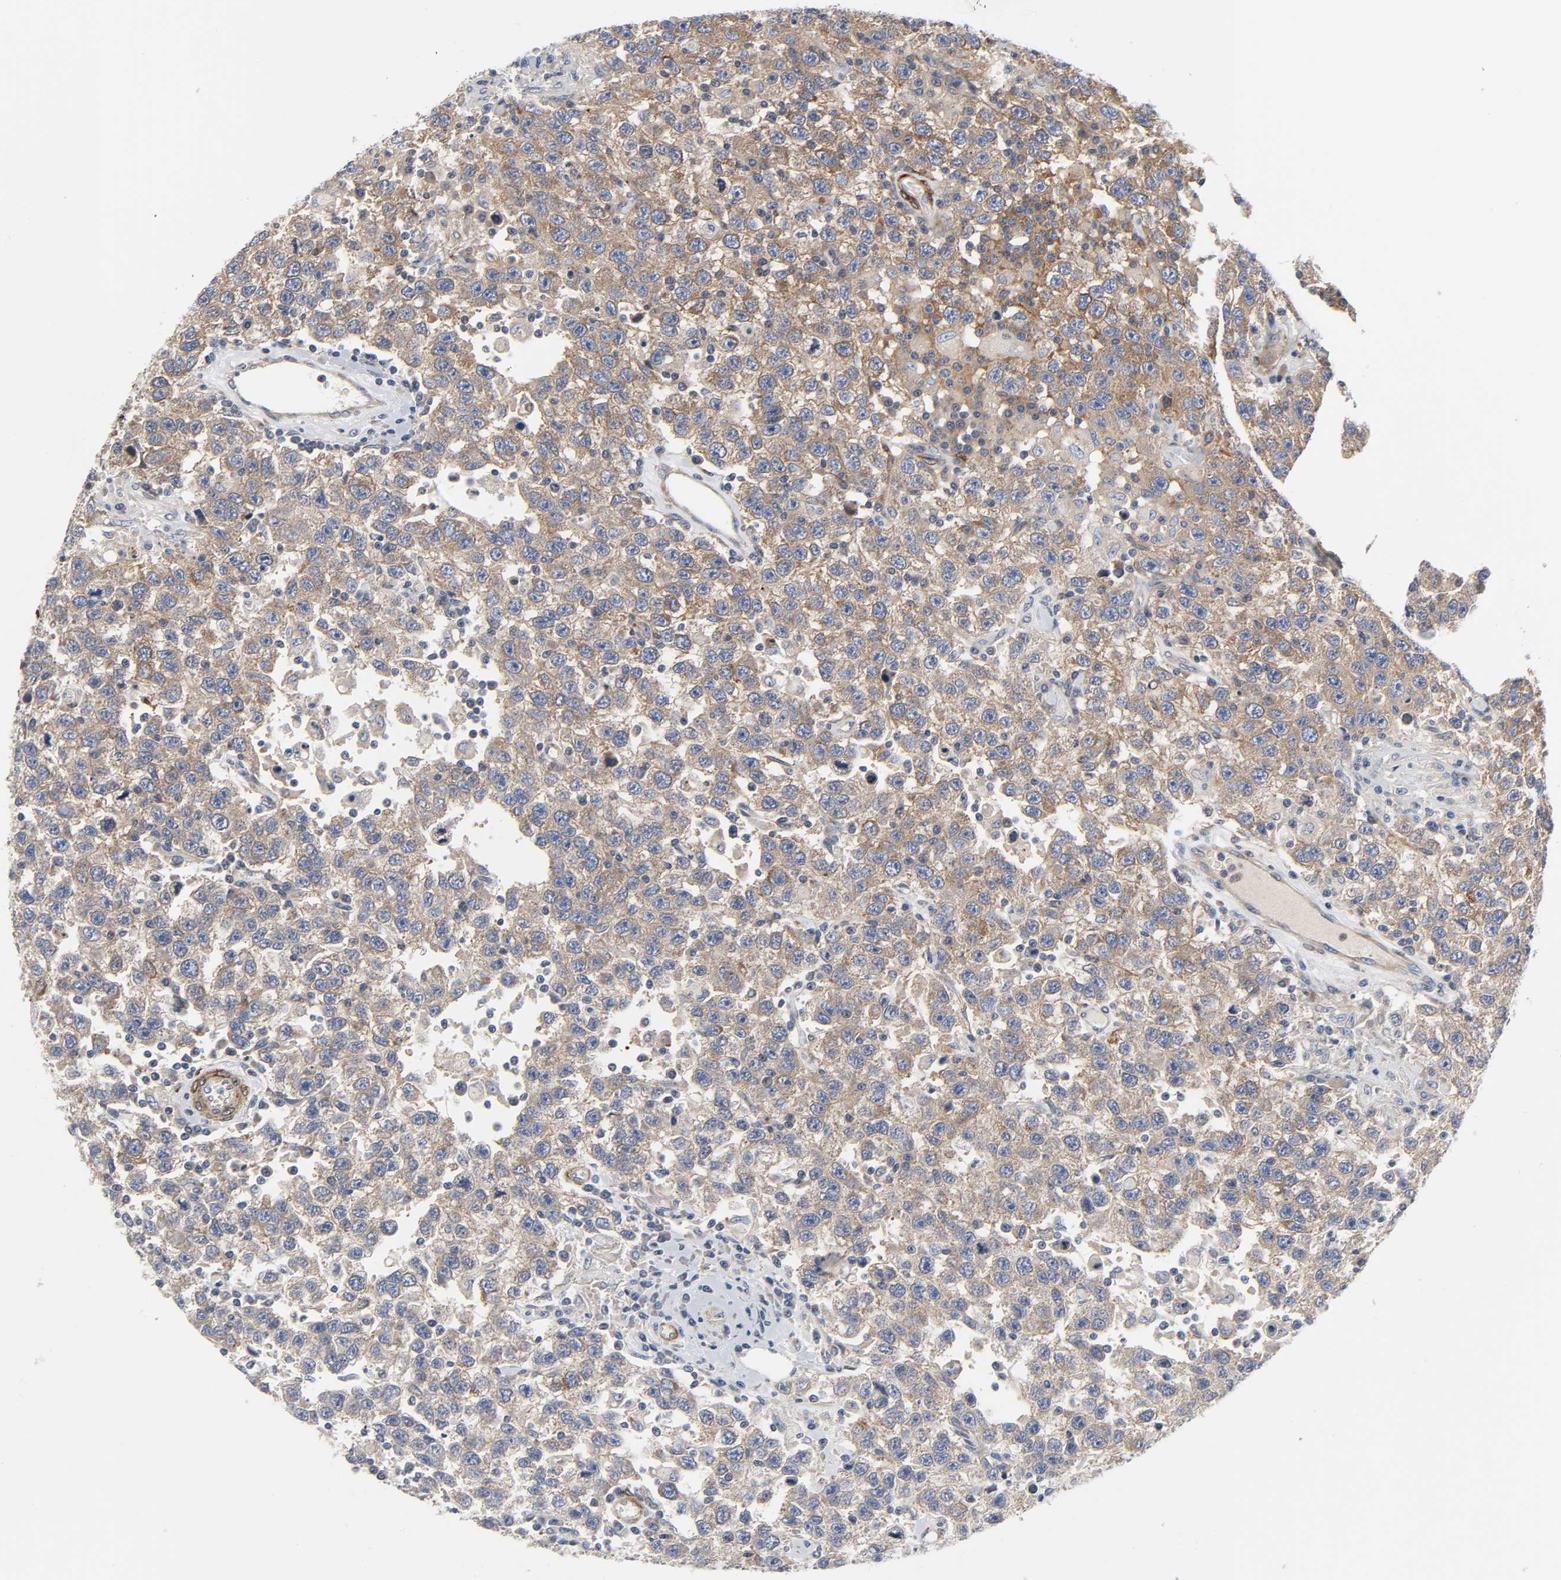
{"staining": {"intensity": "moderate", "quantity": ">75%", "location": "cytoplasmic/membranous"}, "tissue": "testis cancer", "cell_type": "Tumor cells", "image_type": "cancer", "snomed": [{"axis": "morphology", "description": "Seminoma, NOS"}, {"axis": "topography", "description": "Testis"}], "caption": "Human testis seminoma stained with a brown dye displays moderate cytoplasmic/membranous positive positivity in about >75% of tumor cells.", "gene": "ARHGAP1", "patient": {"sex": "male", "age": 41}}